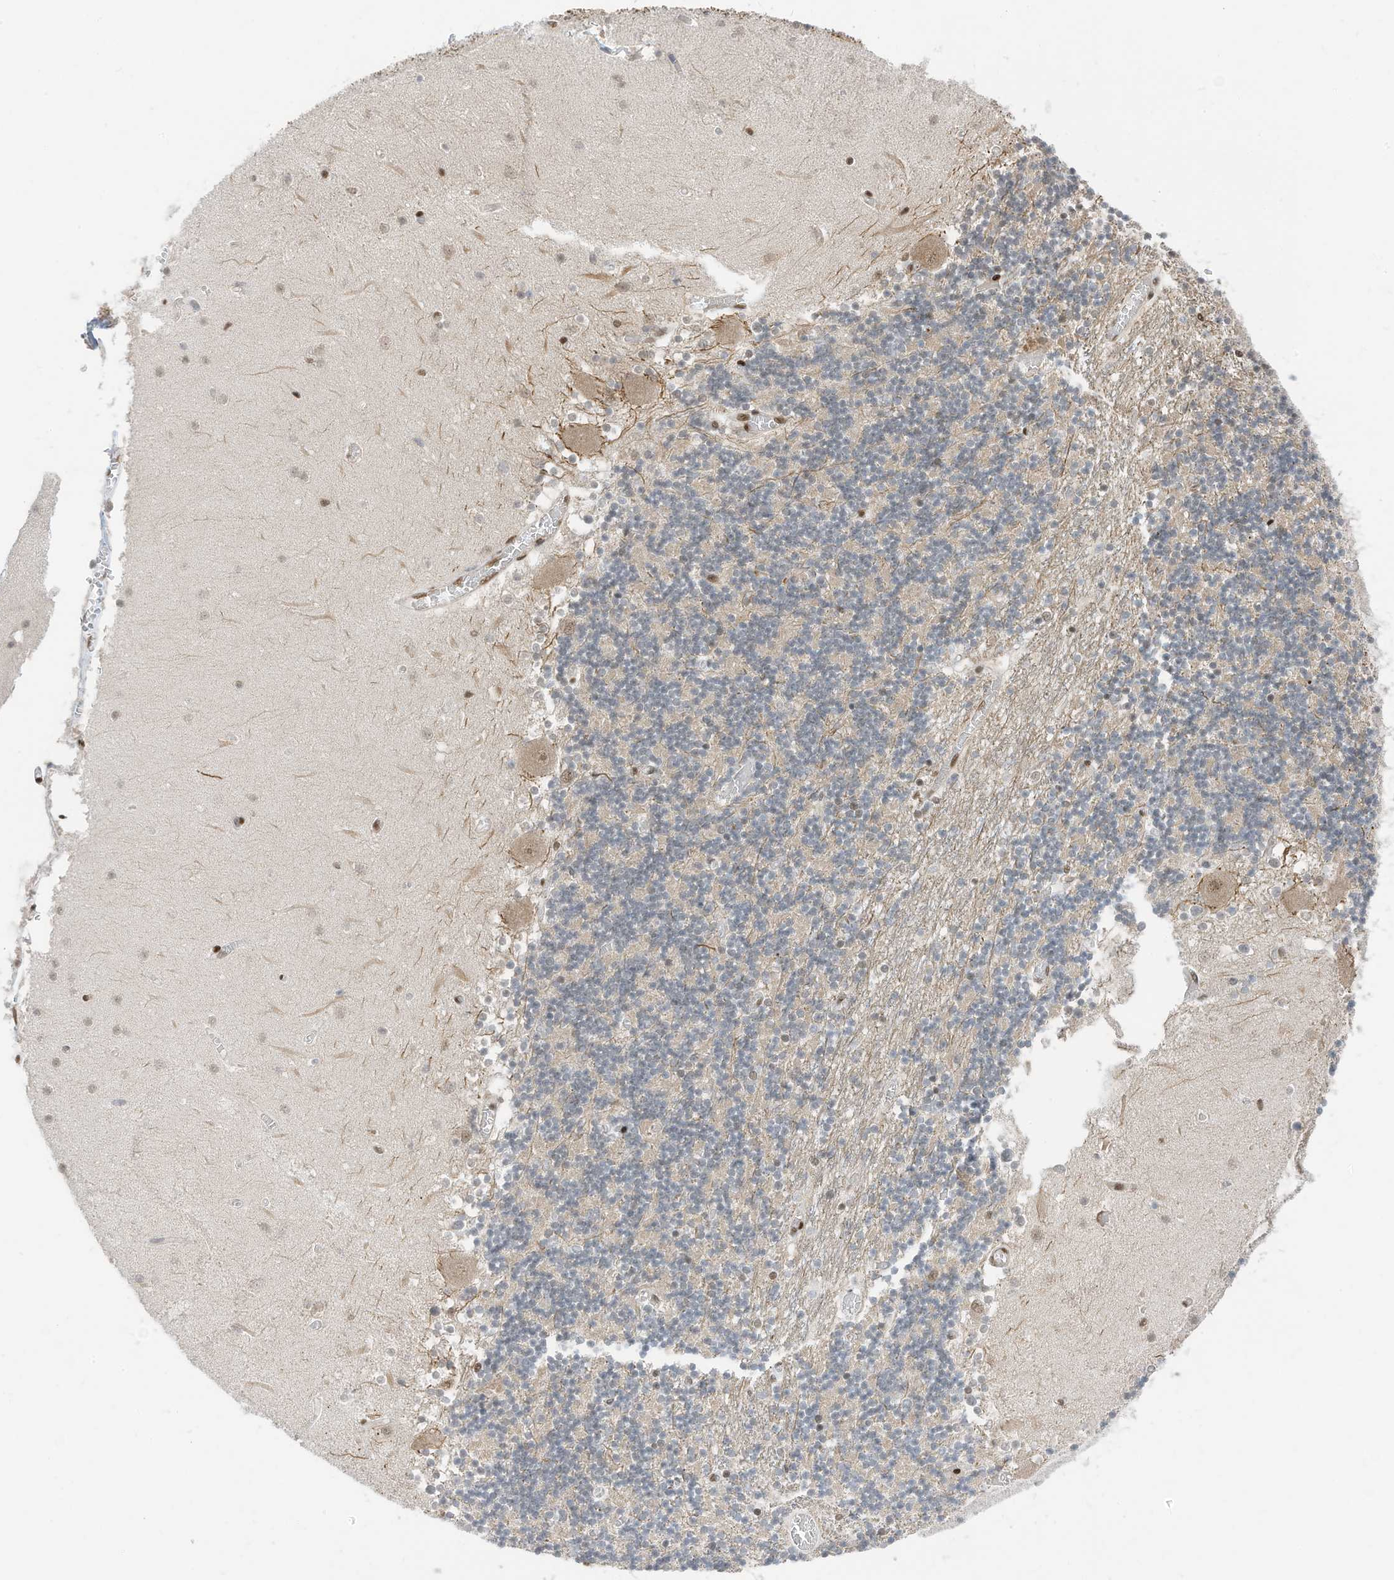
{"staining": {"intensity": "moderate", "quantity": "<25%", "location": "nuclear"}, "tissue": "cerebellum", "cell_type": "Cells in granular layer", "image_type": "normal", "snomed": [{"axis": "morphology", "description": "Normal tissue, NOS"}, {"axis": "topography", "description": "Cerebellum"}], "caption": "IHC histopathology image of benign cerebellum: cerebellum stained using immunohistochemistry (IHC) shows low levels of moderate protein expression localized specifically in the nuclear of cells in granular layer, appearing as a nuclear brown color.", "gene": "AURKAIP1", "patient": {"sex": "female", "age": 28}}